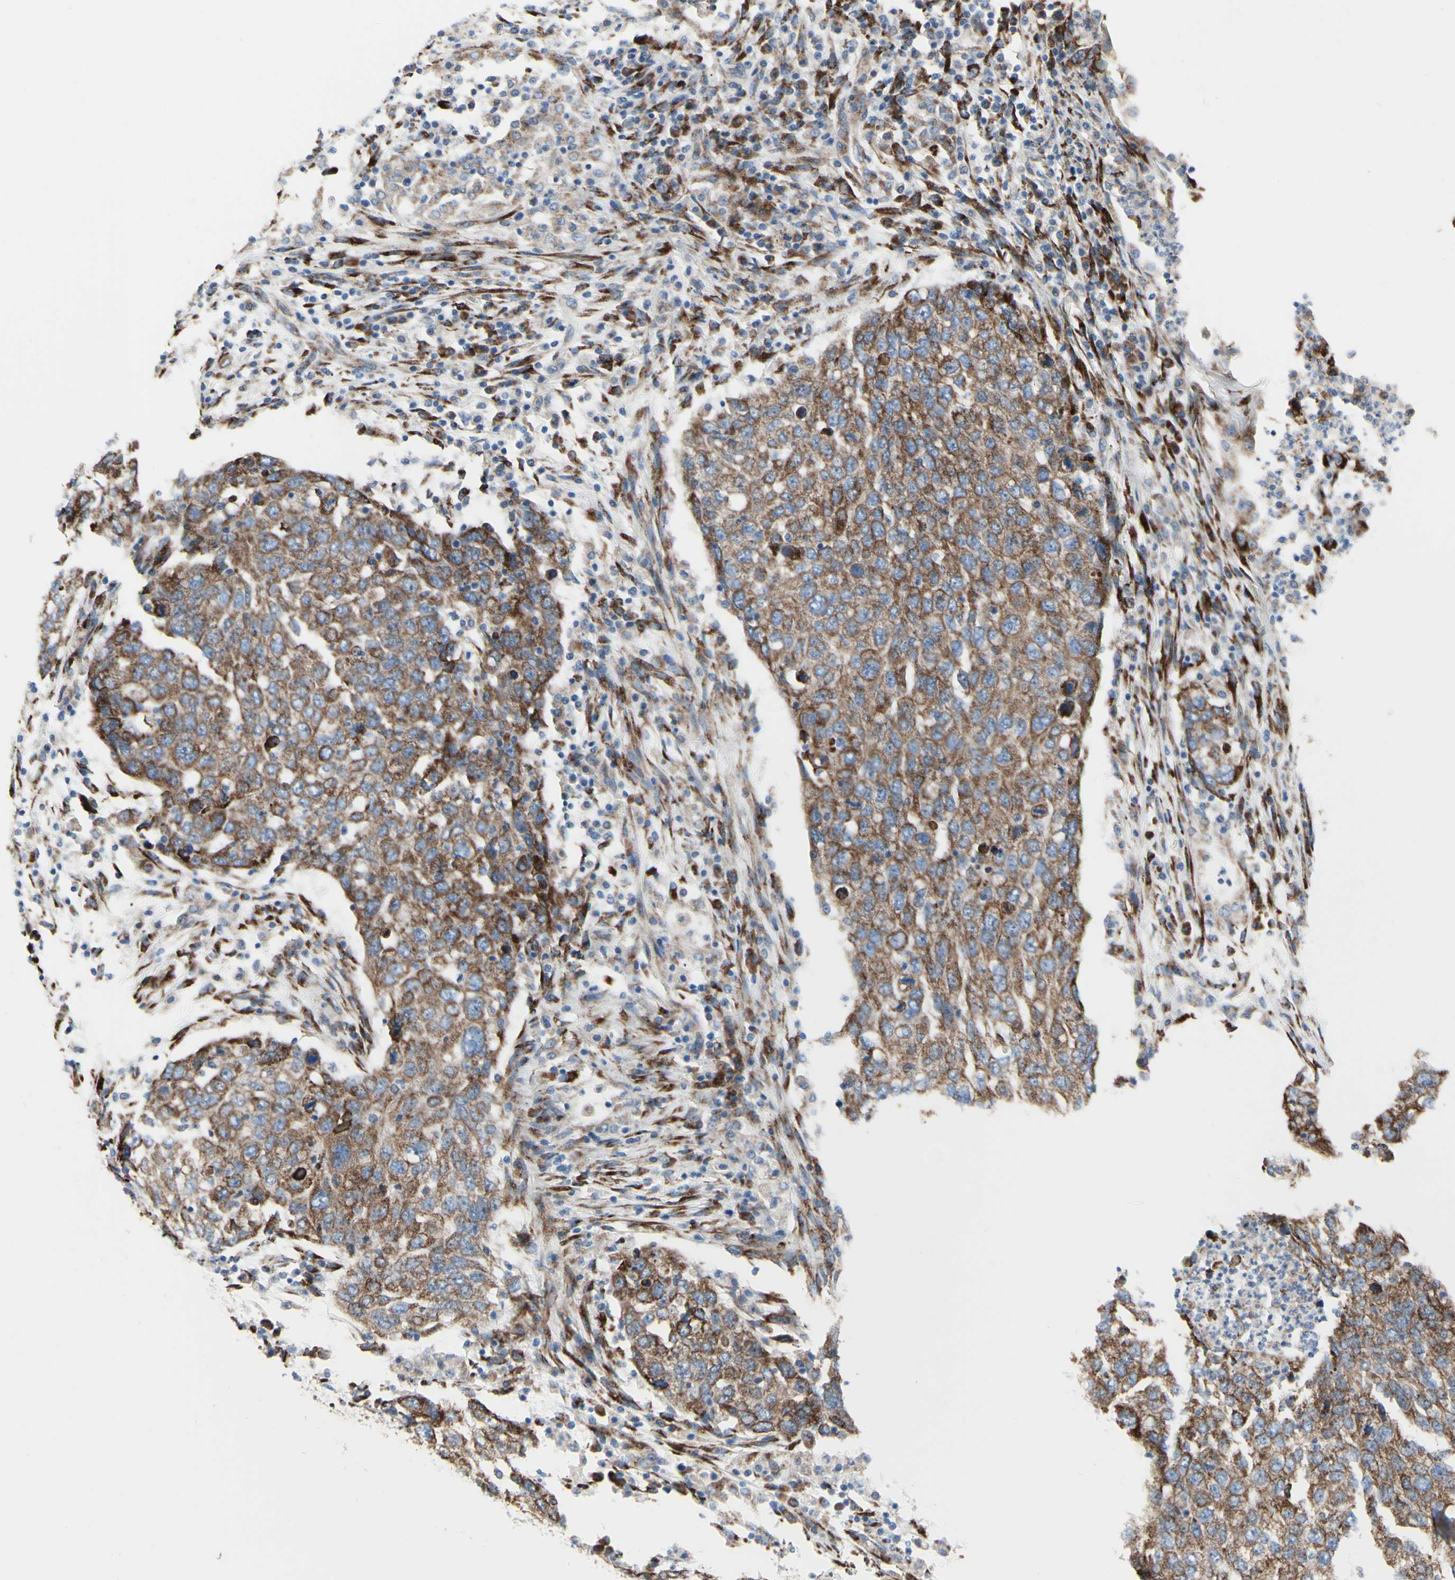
{"staining": {"intensity": "moderate", "quantity": ">75%", "location": "cytoplasmic/membranous"}, "tissue": "lung cancer", "cell_type": "Tumor cells", "image_type": "cancer", "snomed": [{"axis": "morphology", "description": "Squamous cell carcinoma, NOS"}, {"axis": "topography", "description": "Lung"}], "caption": "Approximately >75% of tumor cells in human lung cancer display moderate cytoplasmic/membranous protein expression as visualized by brown immunohistochemical staining.", "gene": "AGPAT5", "patient": {"sex": "female", "age": 63}}